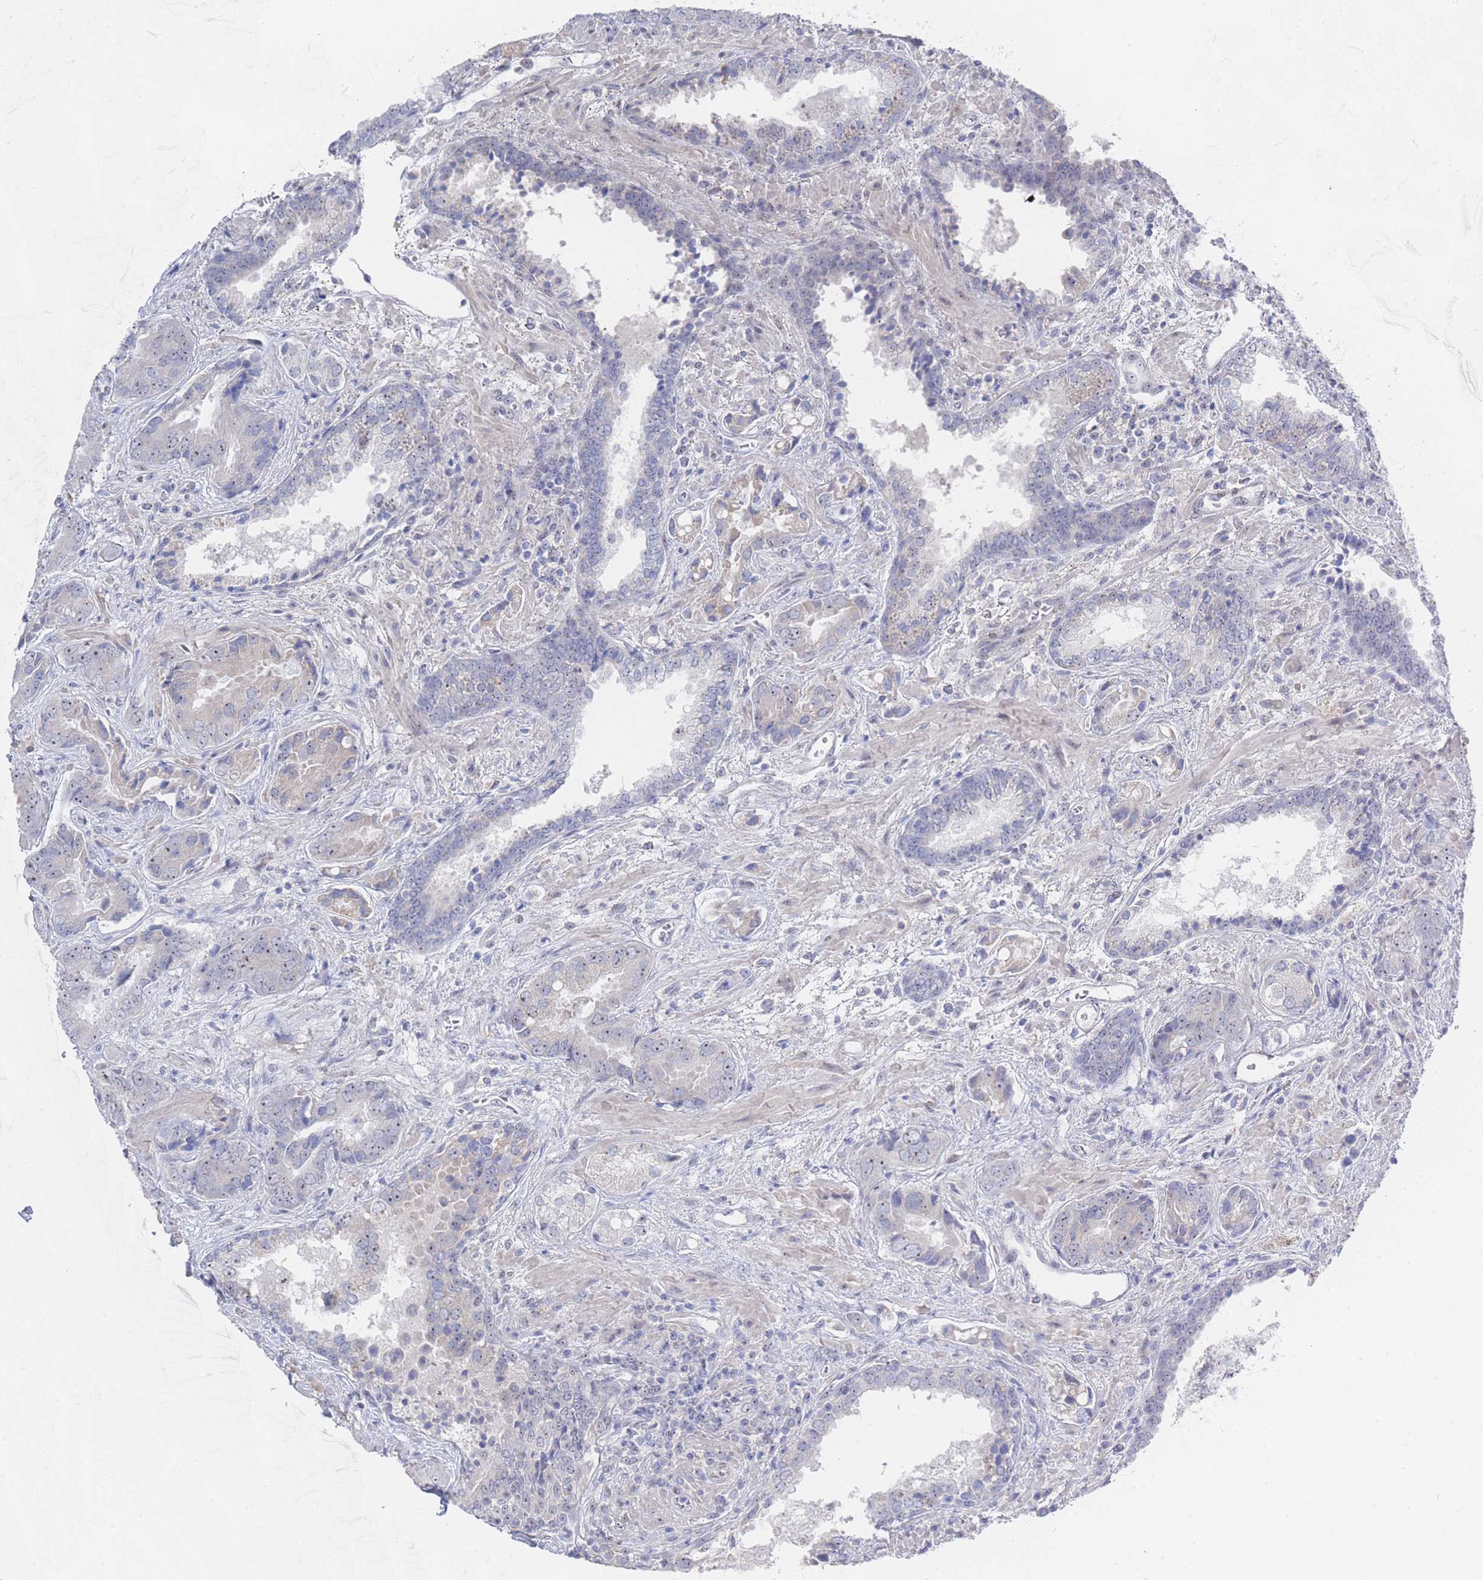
{"staining": {"intensity": "weak", "quantity": "25%-75%", "location": "nuclear"}, "tissue": "prostate cancer", "cell_type": "Tumor cells", "image_type": "cancer", "snomed": [{"axis": "morphology", "description": "Adenocarcinoma, High grade"}, {"axis": "topography", "description": "Prostate"}], "caption": "Prostate high-grade adenocarcinoma was stained to show a protein in brown. There is low levels of weak nuclear positivity in about 25%-75% of tumor cells.", "gene": "ZNF142", "patient": {"sex": "male", "age": 71}}